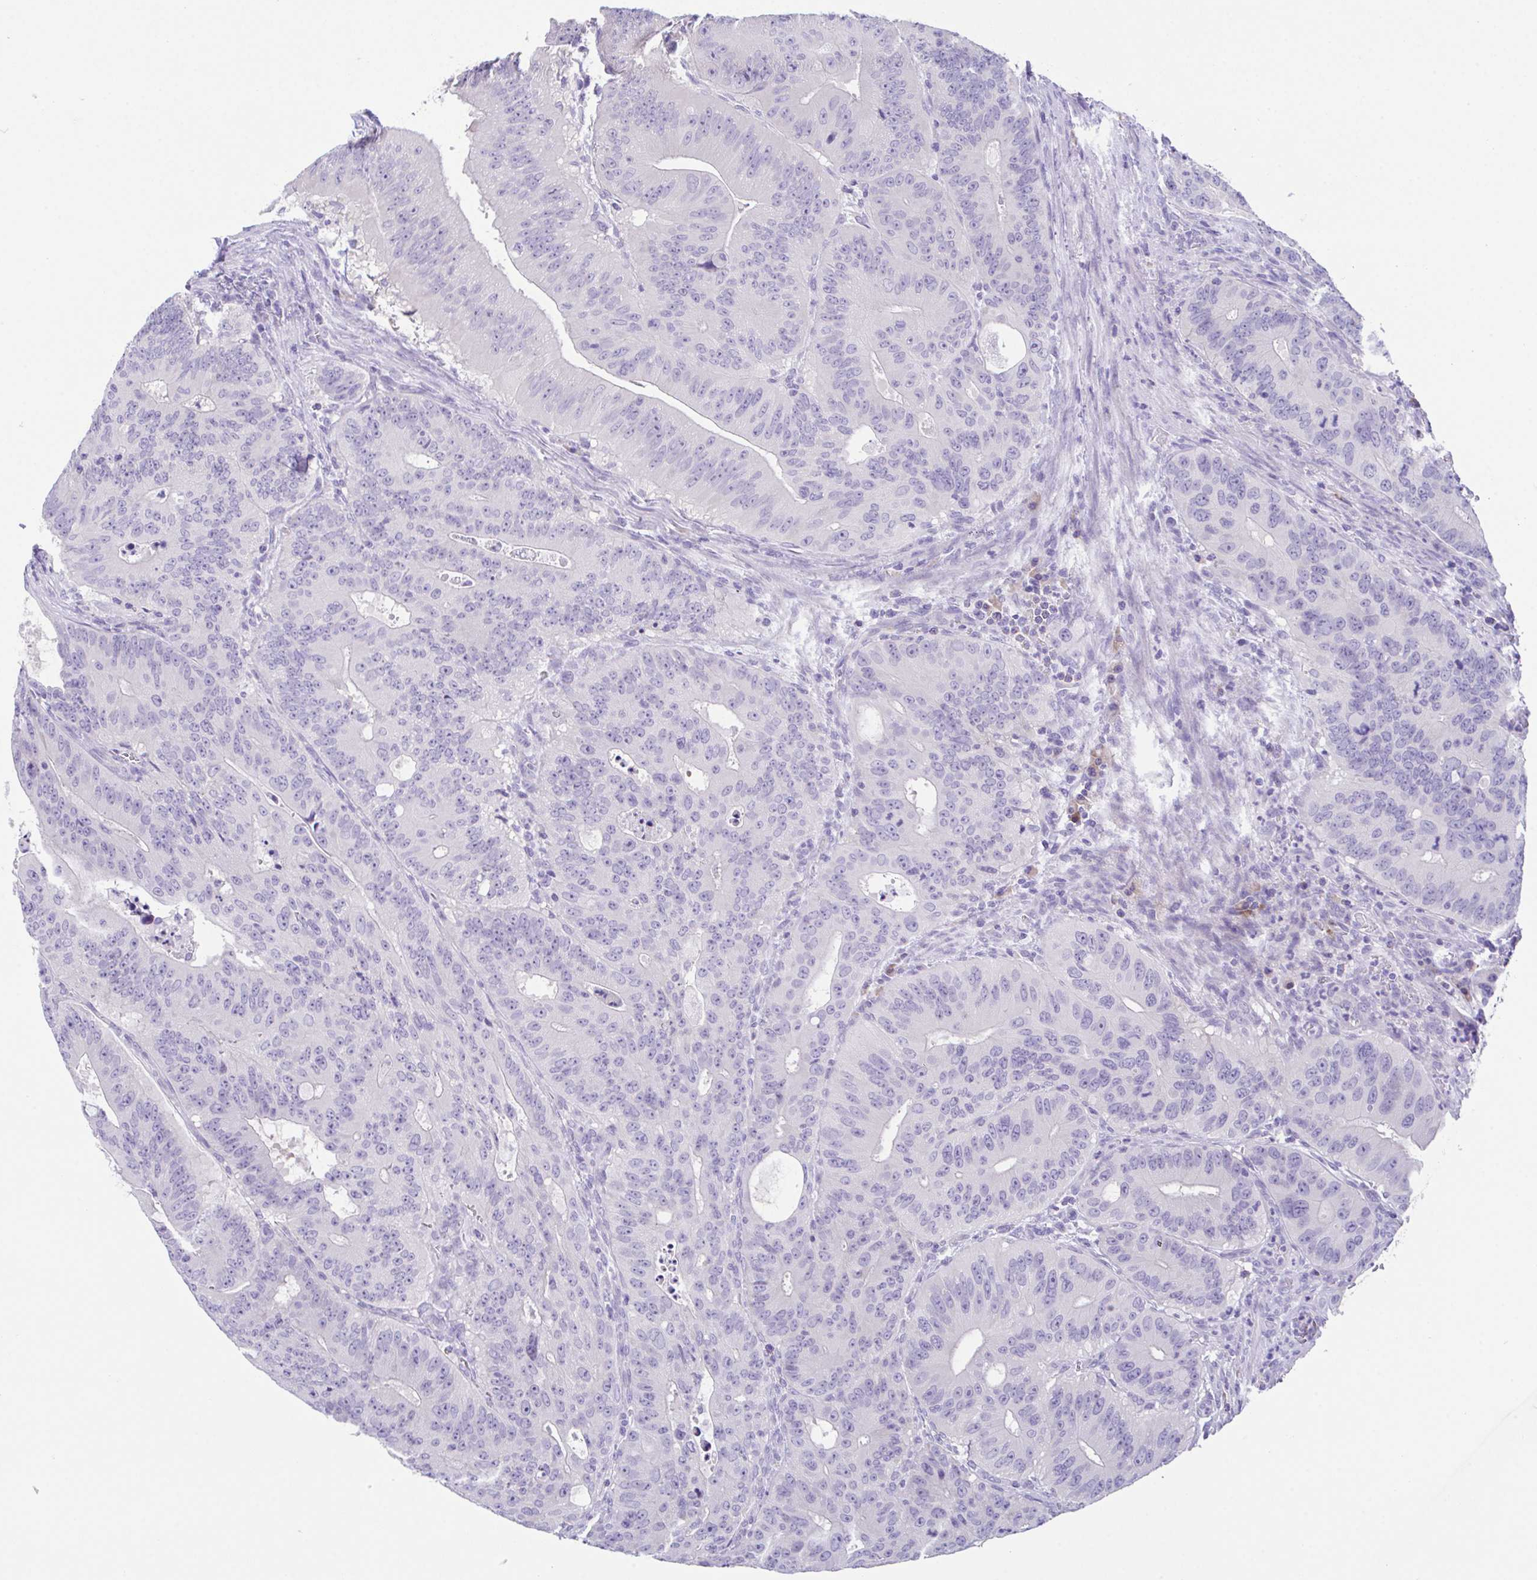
{"staining": {"intensity": "negative", "quantity": "none", "location": "none"}, "tissue": "colorectal cancer", "cell_type": "Tumor cells", "image_type": "cancer", "snomed": [{"axis": "morphology", "description": "Adenocarcinoma, NOS"}, {"axis": "topography", "description": "Colon"}], "caption": "Immunohistochemistry histopathology image of neoplastic tissue: colorectal adenocarcinoma stained with DAB reveals no significant protein staining in tumor cells. (DAB (3,3'-diaminobenzidine) IHC, high magnification).", "gene": "HACD4", "patient": {"sex": "male", "age": 62}}